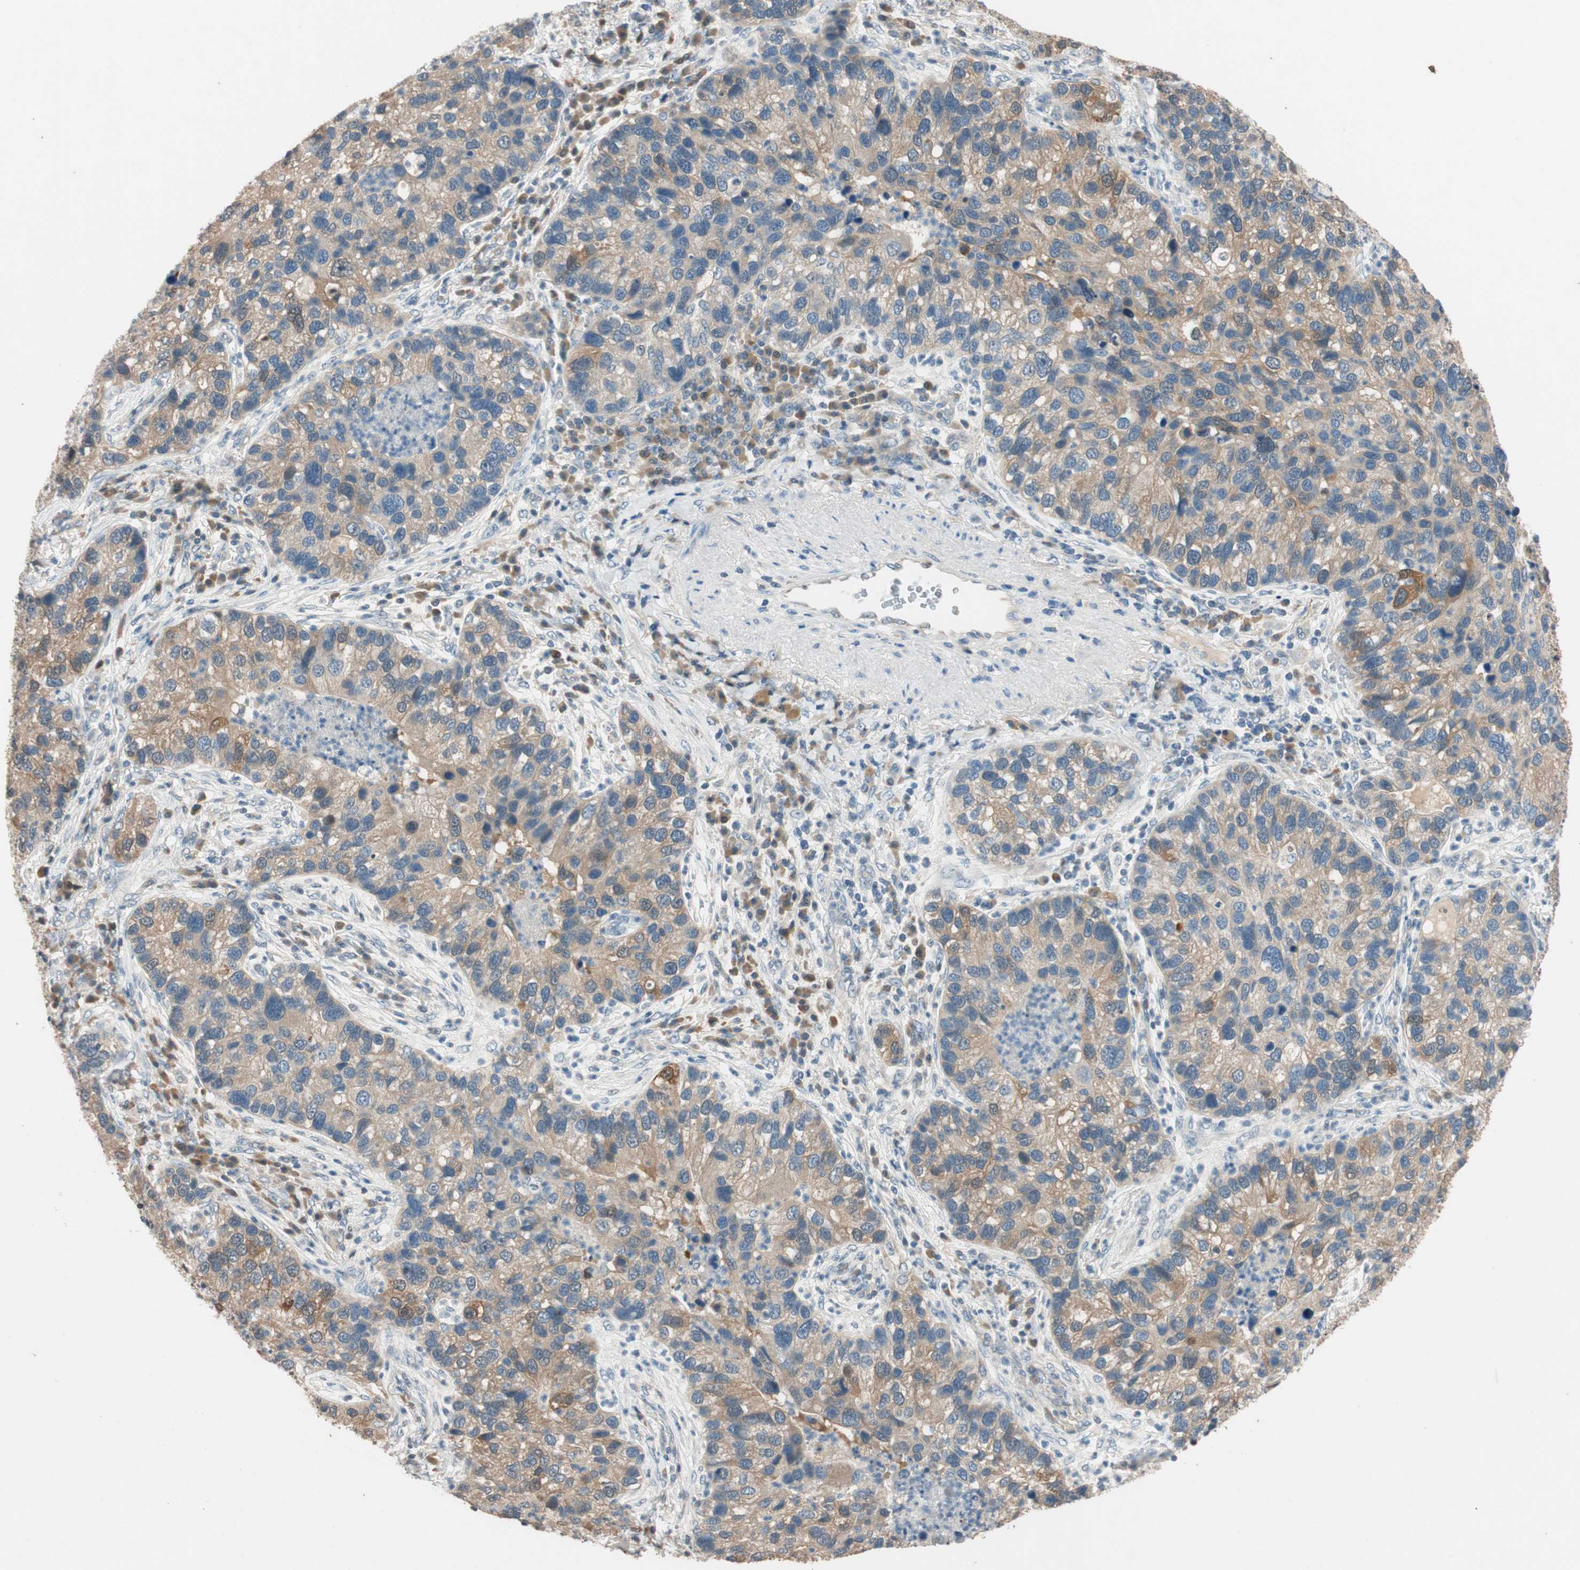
{"staining": {"intensity": "moderate", "quantity": "<25%", "location": "cytoplasmic/membranous,nuclear"}, "tissue": "lung cancer", "cell_type": "Tumor cells", "image_type": "cancer", "snomed": [{"axis": "morphology", "description": "Normal tissue, NOS"}, {"axis": "morphology", "description": "Adenocarcinoma, NOS"}, {"axis": "topography", "description": "Bronchus"}, {"axis": "topography", "description": "Lung"}], "caption": "DAB (3,3'-diaminobenzidine) immunohistochemical staining of human lung adenocarcinoma demonstrates moderate cytoplasmic/membranous and nuclear protein expression in about <25% of tumor cells.", "gene": "SERPINB5", "patient": {"sex": "male", "age": 54}}